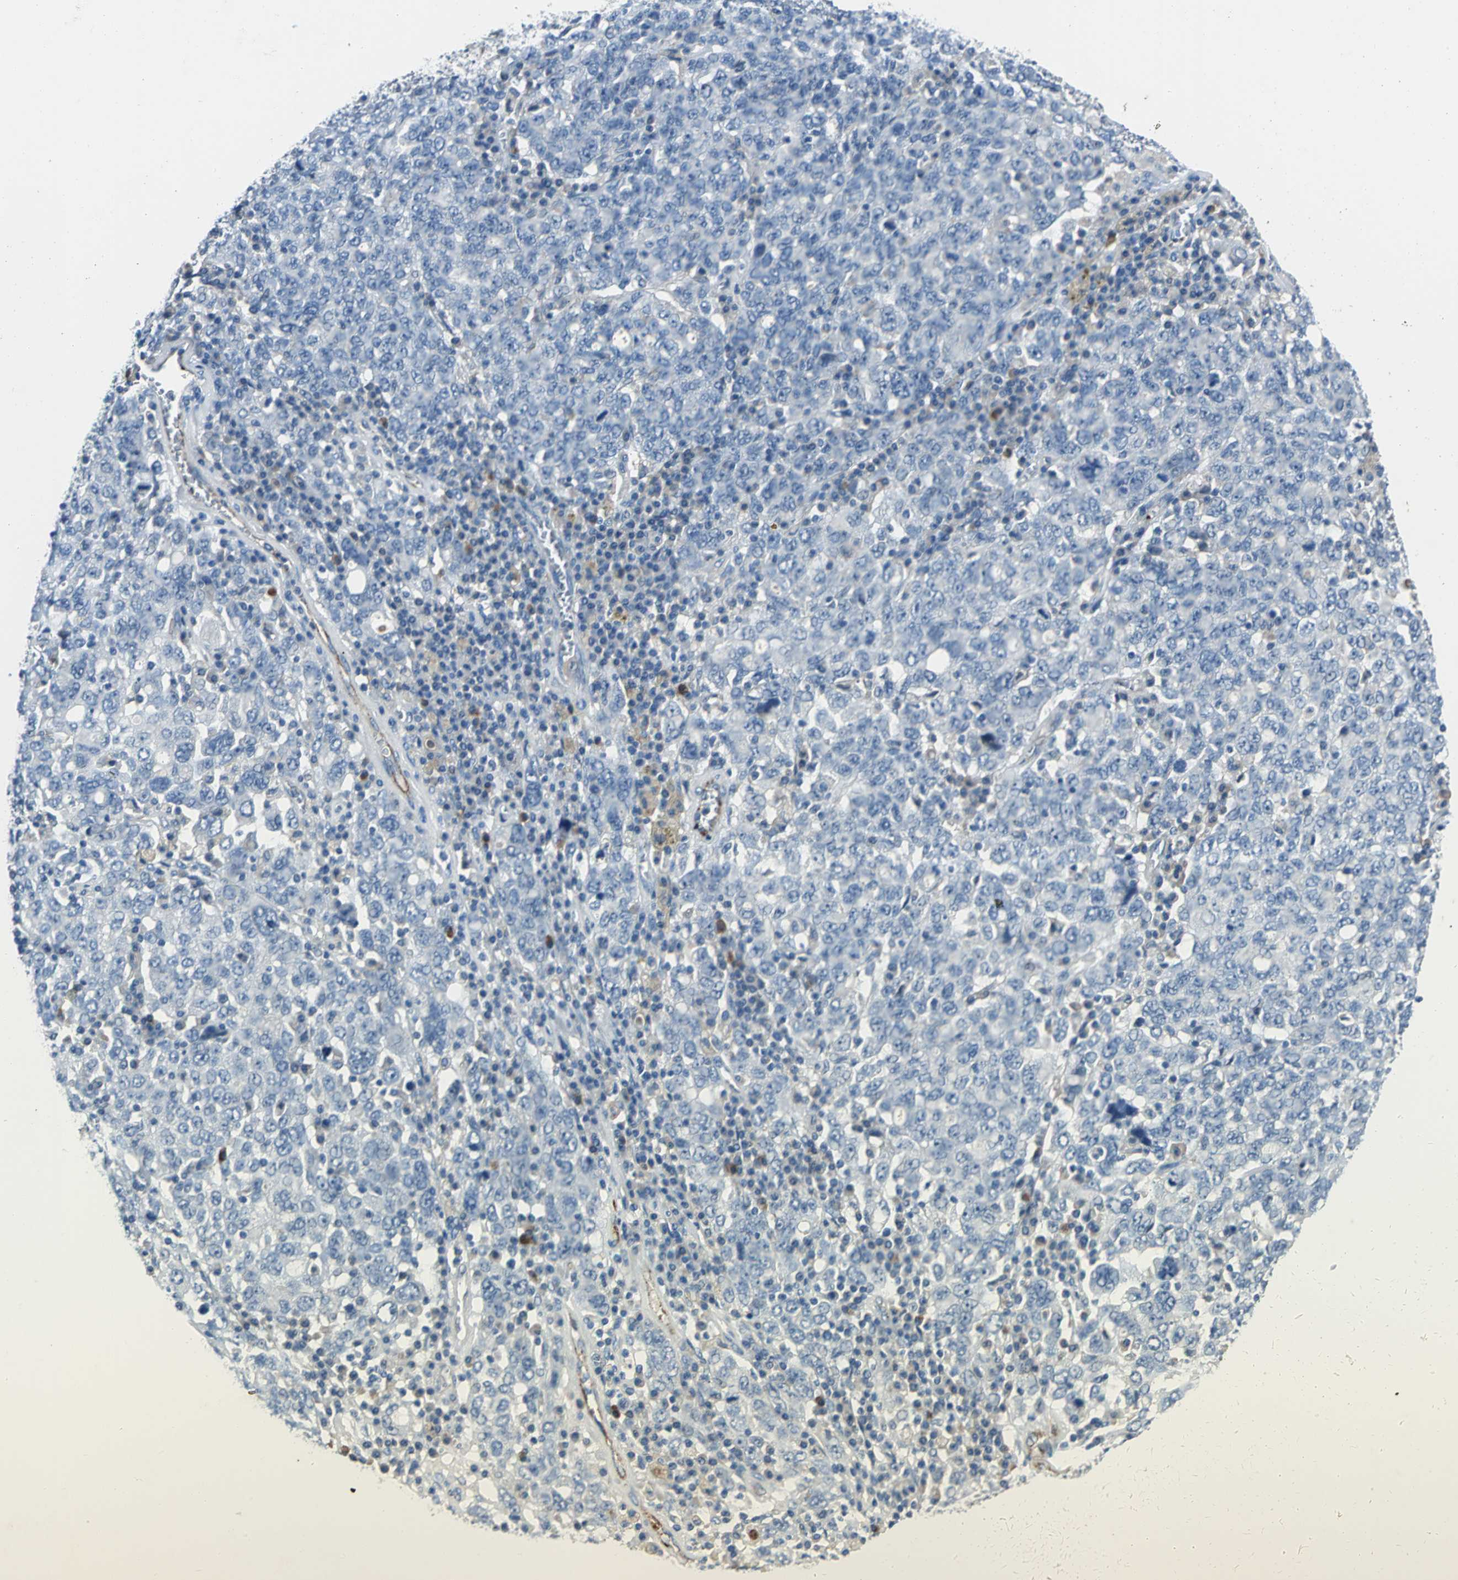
{"staining": {"intensity": "negative", "quantity": "none", "location": "none"}, "tissue": "ovarian cancer", "cell_type": "Tumor cells", "image_type": "cancer", "snomed": [{"axis": "morphology", "description": "Carcinoma, endometroid"}, {"axis": "topography", "description": "Ovary"}], "caption": "The photomicrograph shows no significant staining in tumor cells of ovarian endometroid carcinoma.", "gene": "SELP", "patient": {"sex": "female", "age": 62}}